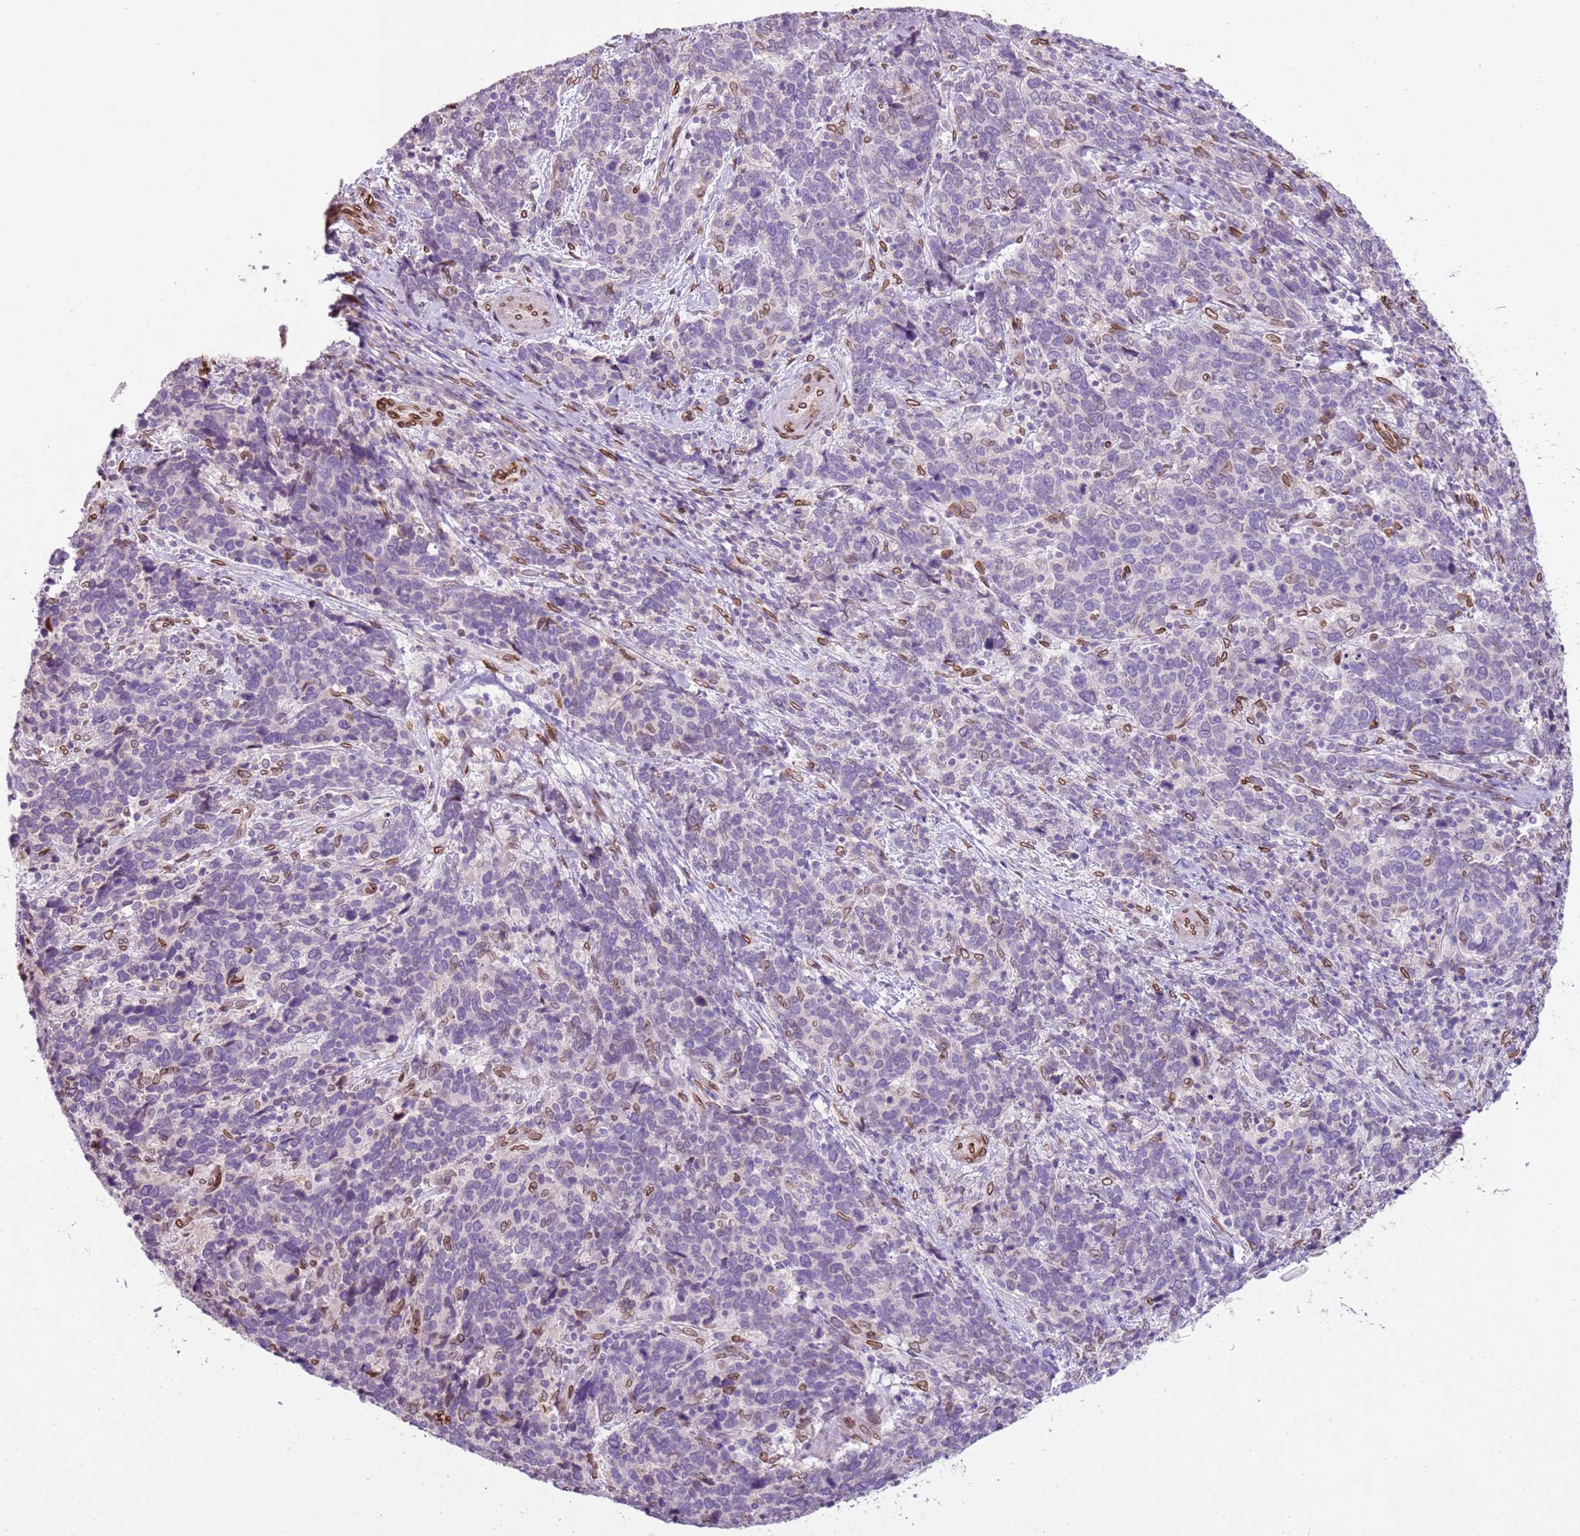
{"staining": {"intensity": "negative", "quantity": "none", "location": "none"}, "tissue": "cervical cancer", "cell_type": "Tumor cells", "image_type": "cancer", "snomed": [{"axis": "morphology", "description": "Squamous cell carcinoma, NOS"}, {"axis": "topography", "description": "Cervix"}], "caption": "Tumor cells show no significant staining in cervical cancer (squamous cell carcinoma).", "gene": "TMEM47", "patient": {"sex": "female", "age": 41}}